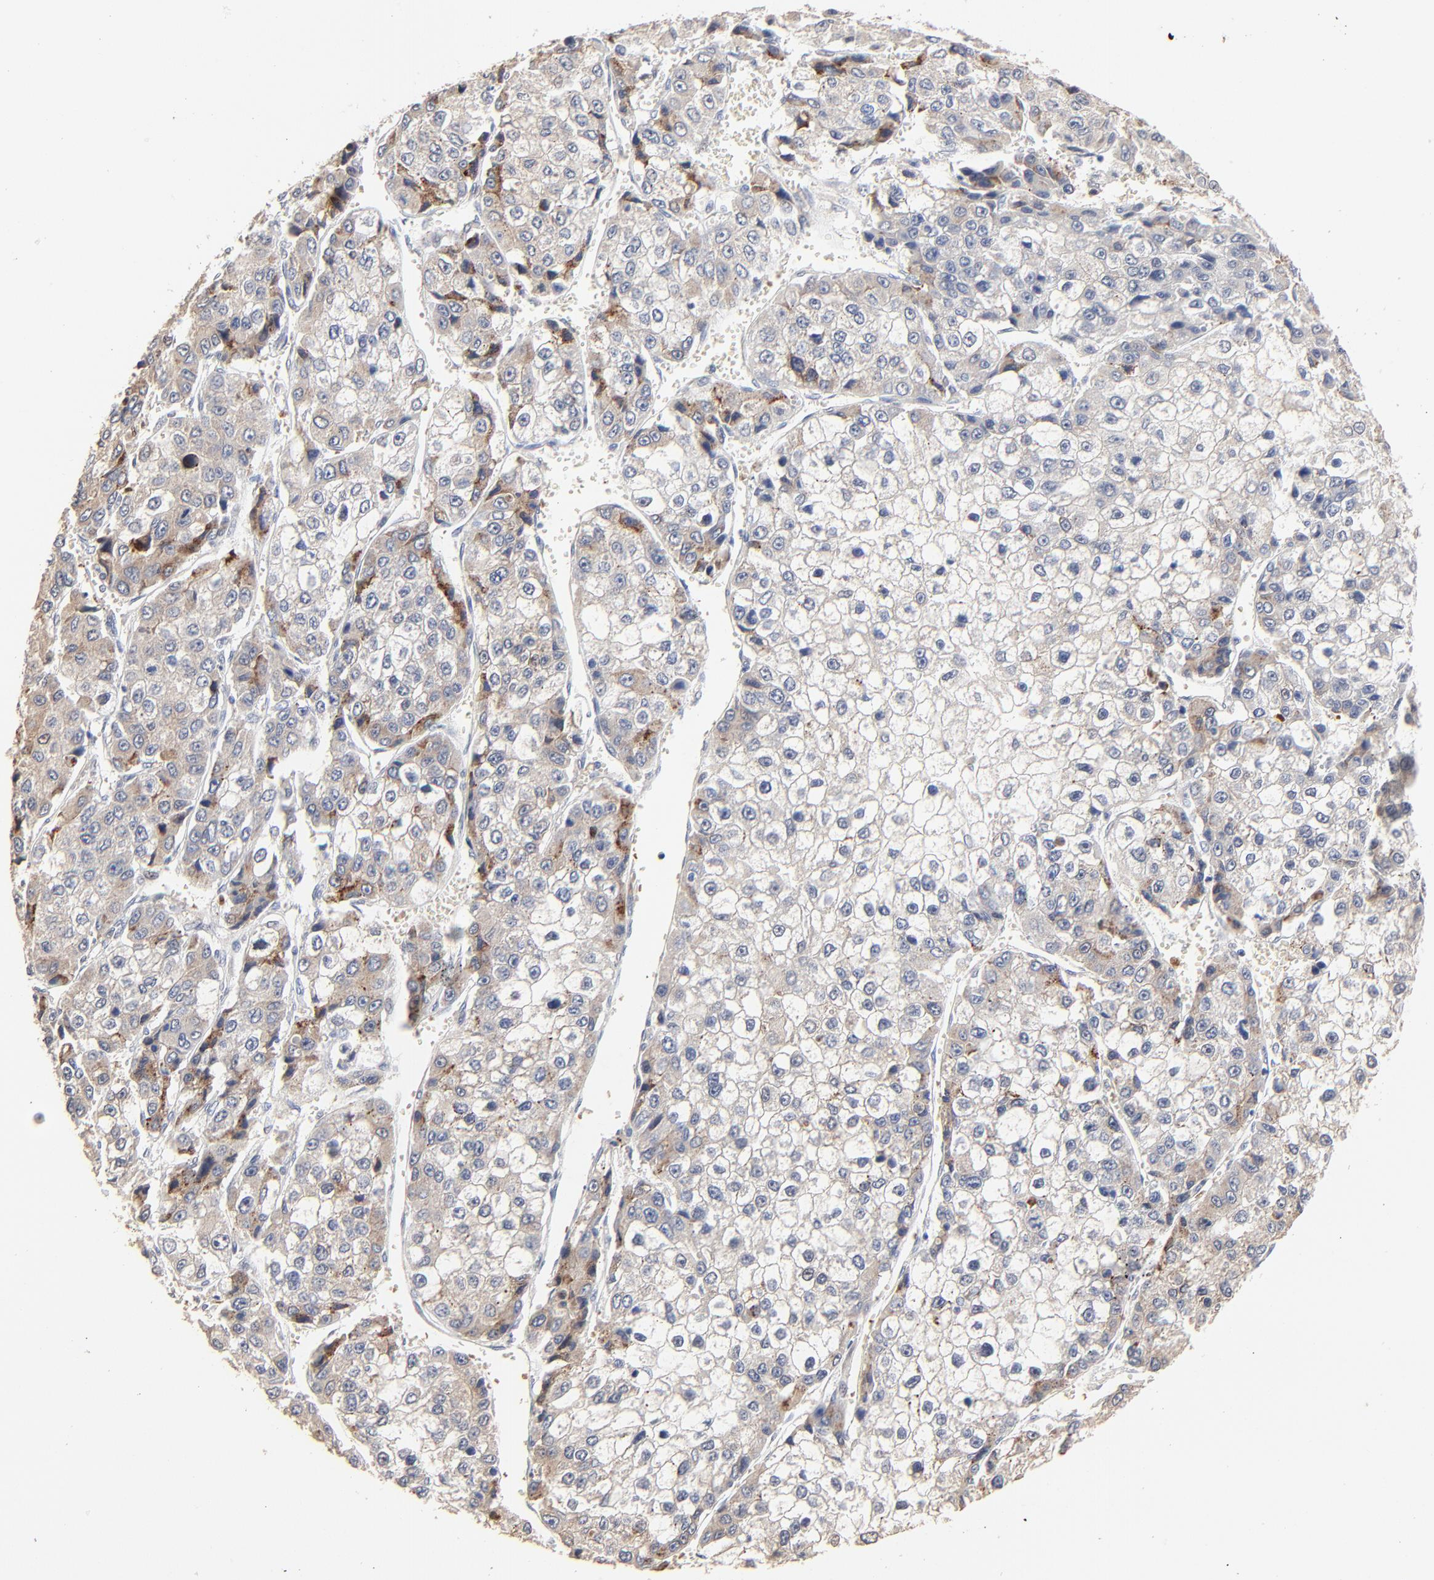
{"staining": {"intensity": "moderate", "quantity": ">75%", "location": "cytoplasmic/membranous"}, "tissue": "liver cancer", "cell_type": "Tumor cells", "image_type": "cancer", "snomed": [{"axis": "morphology", "description": "Carcinoma, Hepatocellular, NOS"}, {"axis": "topography", "description": "Liver"}], "caption": "Hepatocellular carcinoma (liver) stained with a protein marker displays moderate staining in tumor cells.", "gene": "FANCB", "patient": {"sex": "female", "age": 66}}